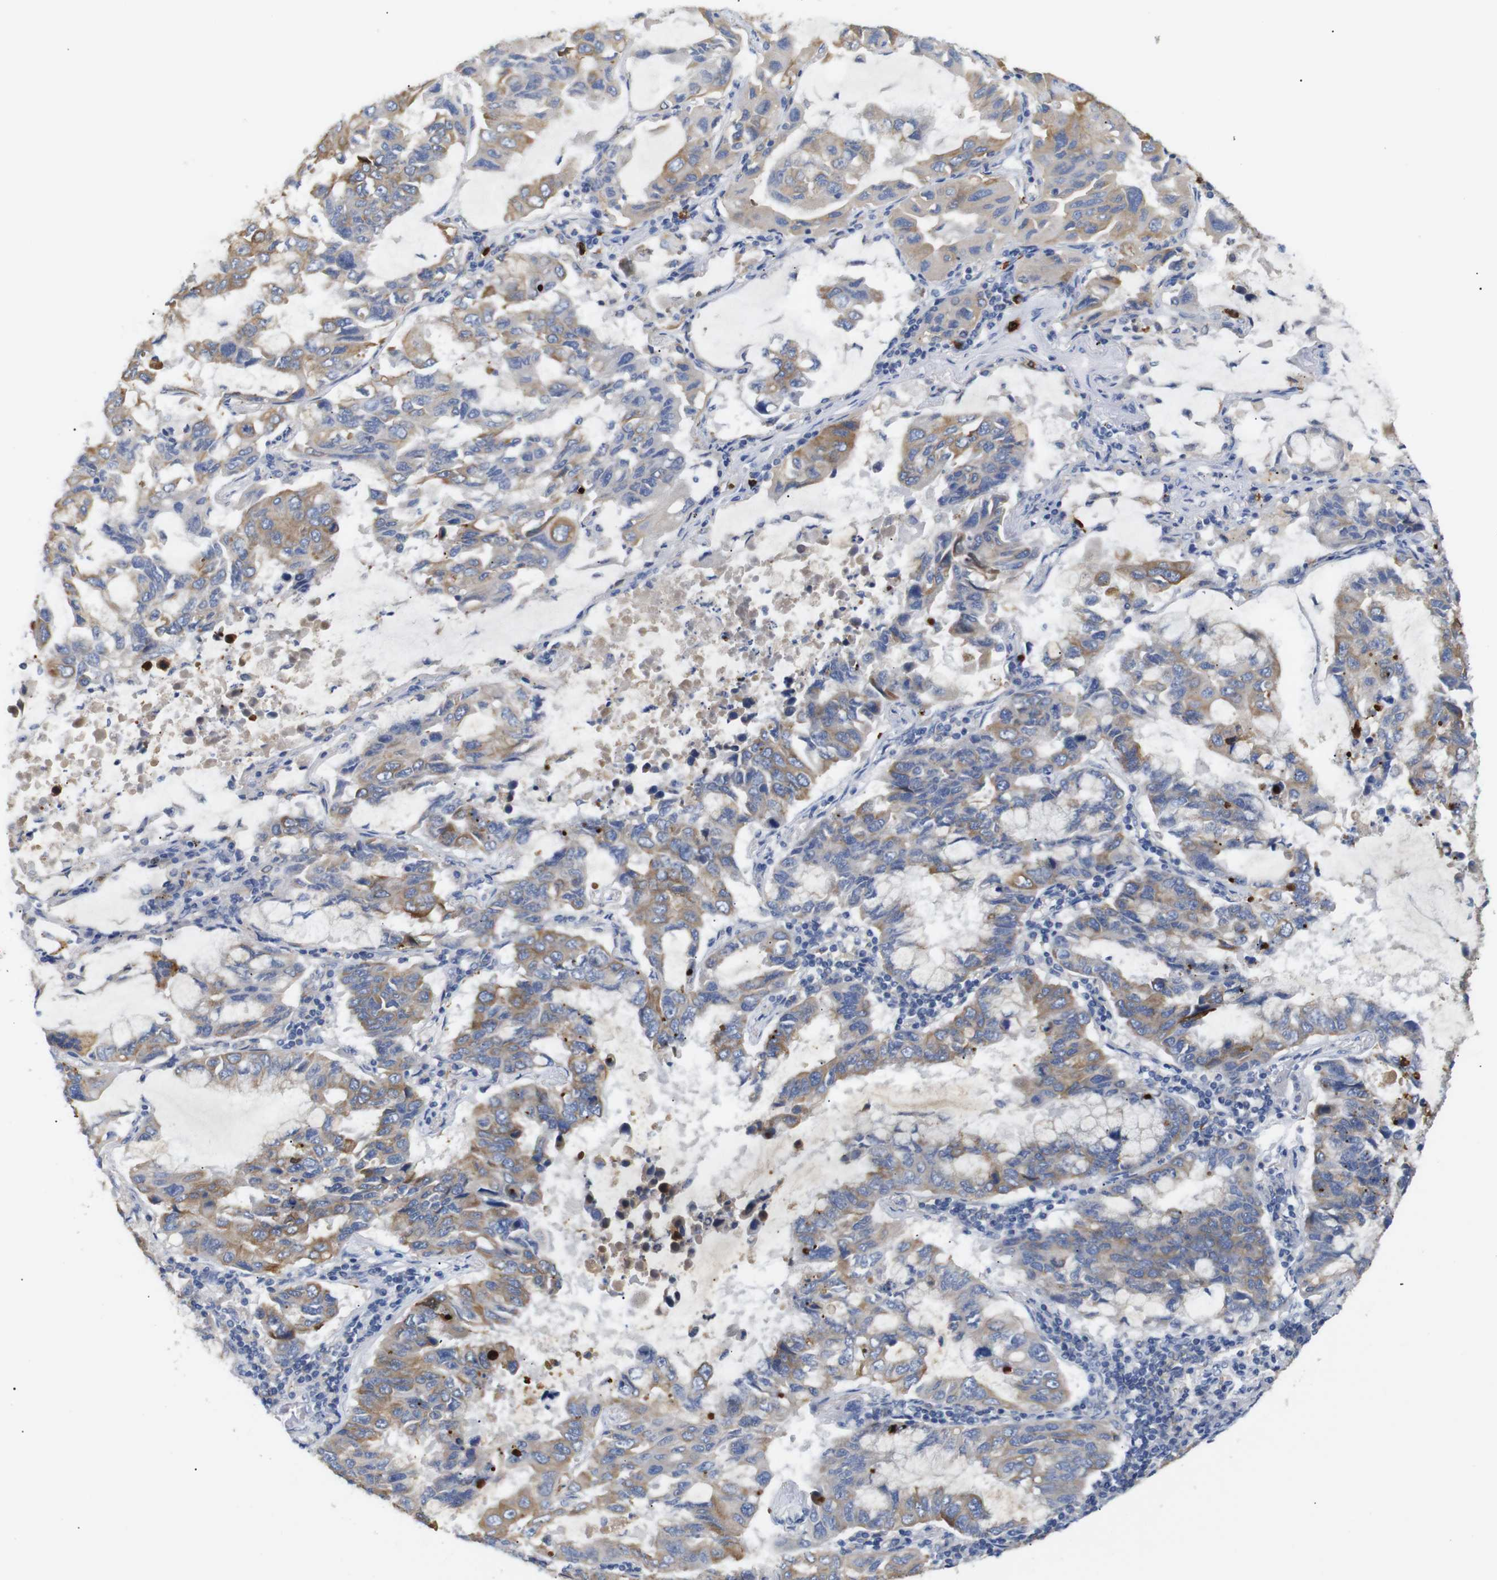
{"staining": {"intensity": "moderate", "quantity": ">75%", "location": "cytoplasmic/membranous"}, "tissue": "lung cancer", "cell_type": "Tumor cells", "image_type": "cancer", "snomed": [{"axis": "morphology", "description": "Adenocarcinoma, NOS"}, {"axis": "topography", "description": "Lung"}], "caption": "A medium amount of moderate cytoplasmic/membranous positivity is appreciated in about >75% of tumor cells in lung adenocarcinoma tissue.", "gene": "ALOX15", "patient": {"sex": "male", "age": 64}}